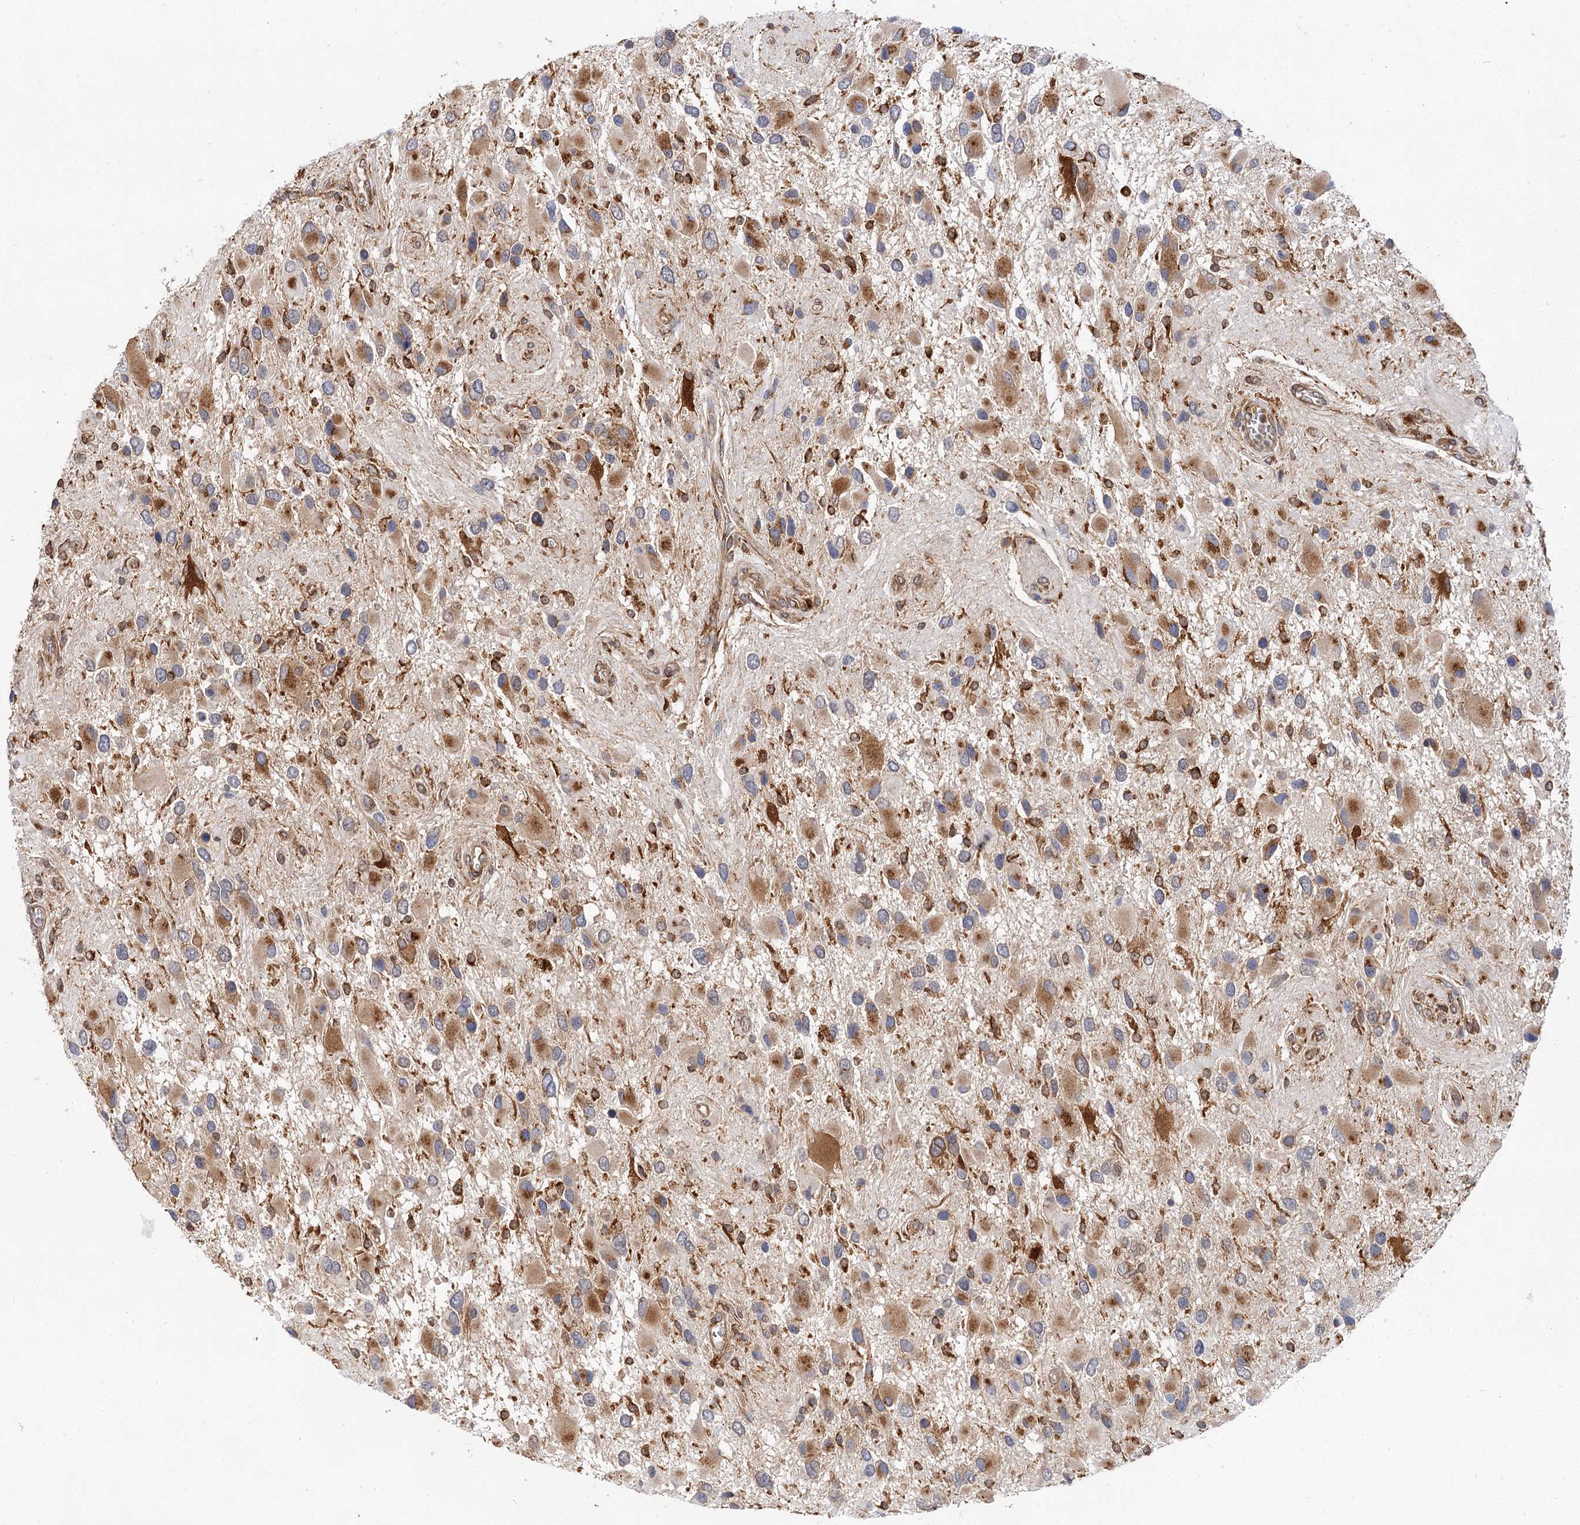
{"staining": {"intensity": "moderate", "quantity": ">75%", "location": "cytoplasmic/membranous"}, "tissue": "glioma", "cell_type": "Tumor cells", "image_type": "cancer", "snomed": [{"axis": "morphology", "description": "Glioma, malignant, High grade"}, {"axis": "topography", "description": "Brain"}], "caption": "Glioma tissue demonstrates moderate cytoplasmic/membranous staining in about >75% of tumor cells, visualized by immunohistochemistry. The protein is stained brown, and the nuclei are stained in blue (DAB IHC with brightfield microscopy, high magnification).", "gene": "PPIP5K2", "patient": {"sex": "male", "age": 53}}